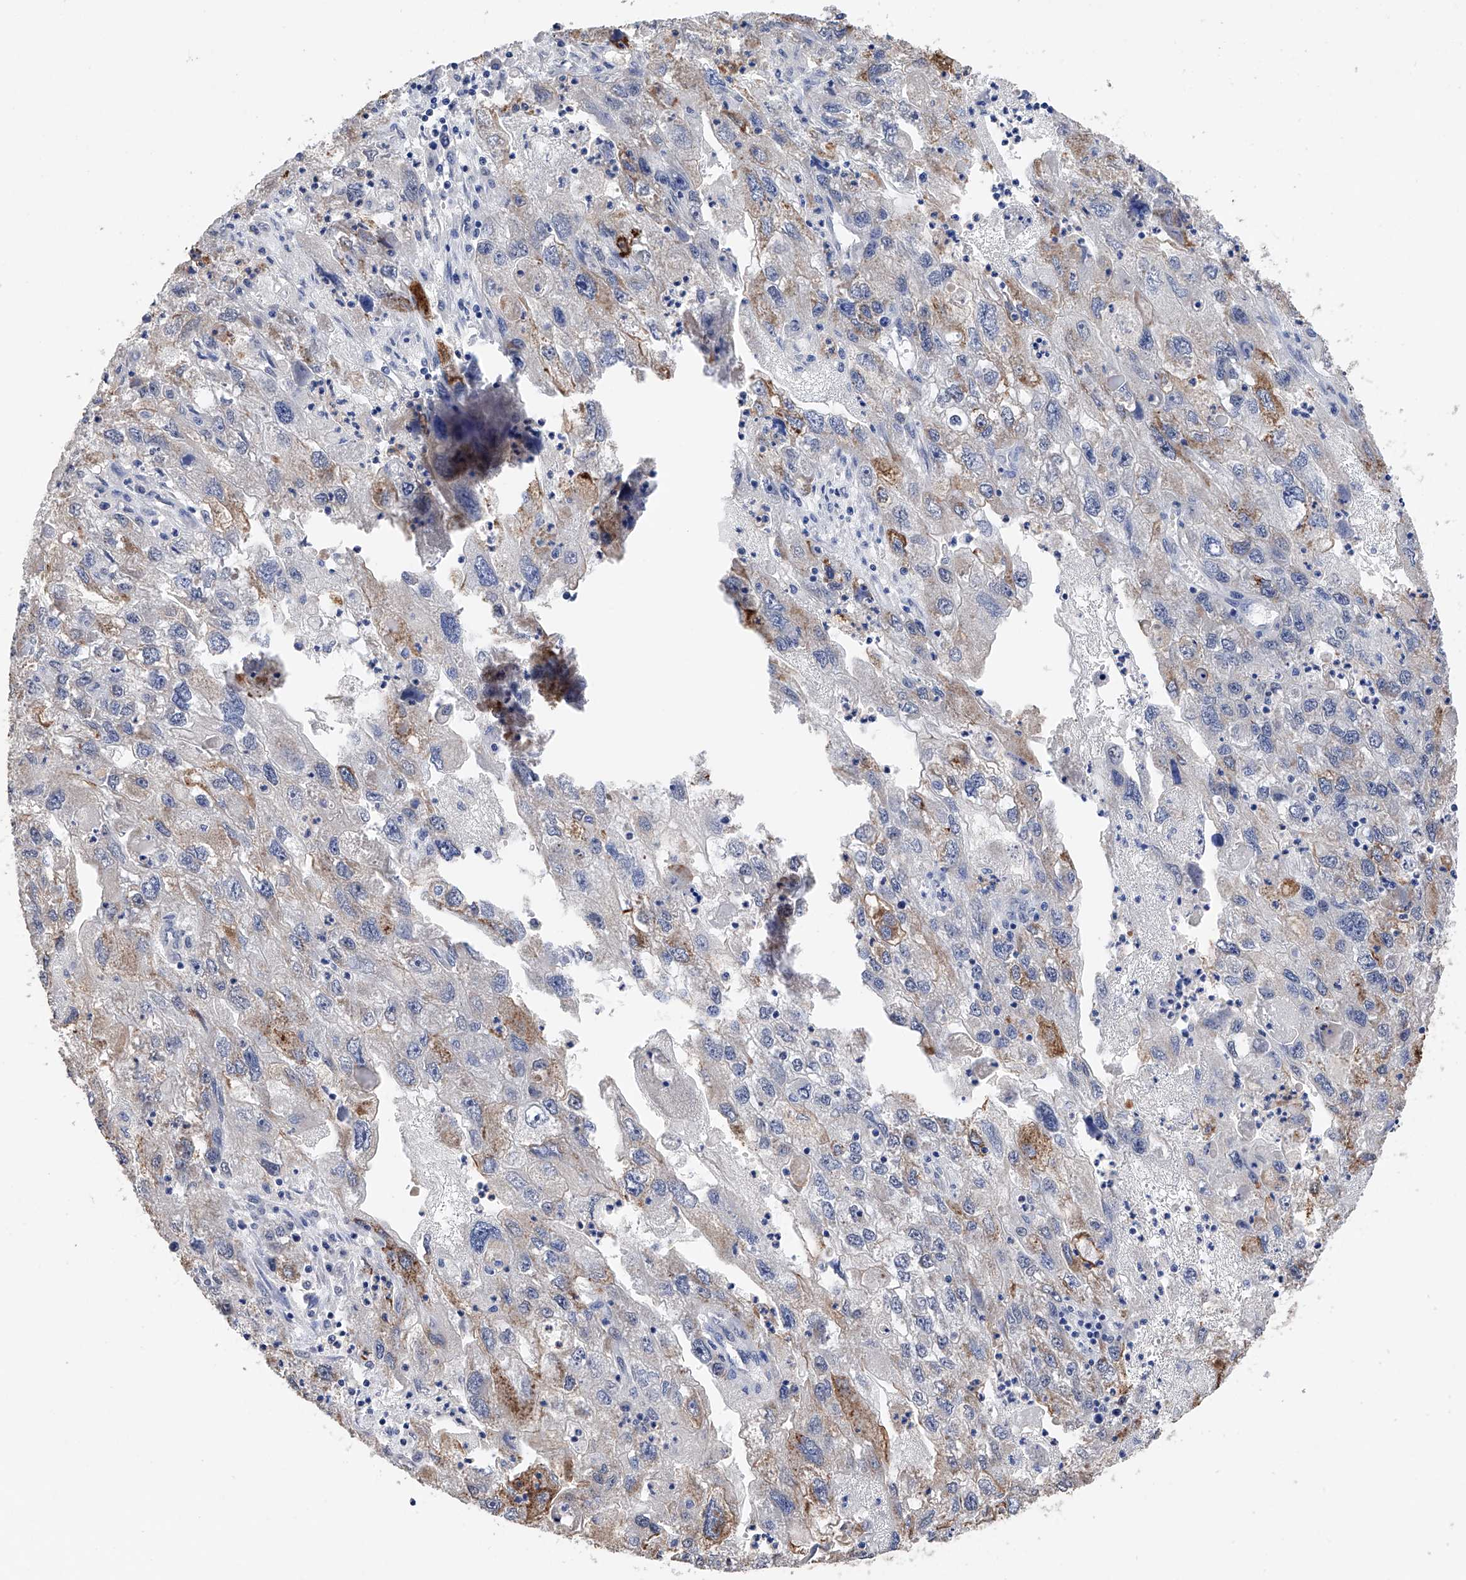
{"staining": {"intensity": "moderate", "quantity": "<25%", "location": "cytoplasmic/membranous"}, "tissue": "endometrial cancer", "cell_type": "Tumor cells", "image_type": "cancer", "snomed": [{"axis": "morphology", "description": "Adenocarcinoma, NOS"}, {"axis": "topography", "description": "Endometrium"}], "caption": "Adenocarcinoma (endometrial) tissue reveals moderate cytoplasmic/membranous expression in about <25% of tumor cells, visualized by immunohistochemistry. The protein of interest is stained brown, and the nuclei are stained in blue (DAB IHC with brightfield microscopy, high magnification).", "gene": "DMAP1", "patient": {"sex": "female", "age": 49}}